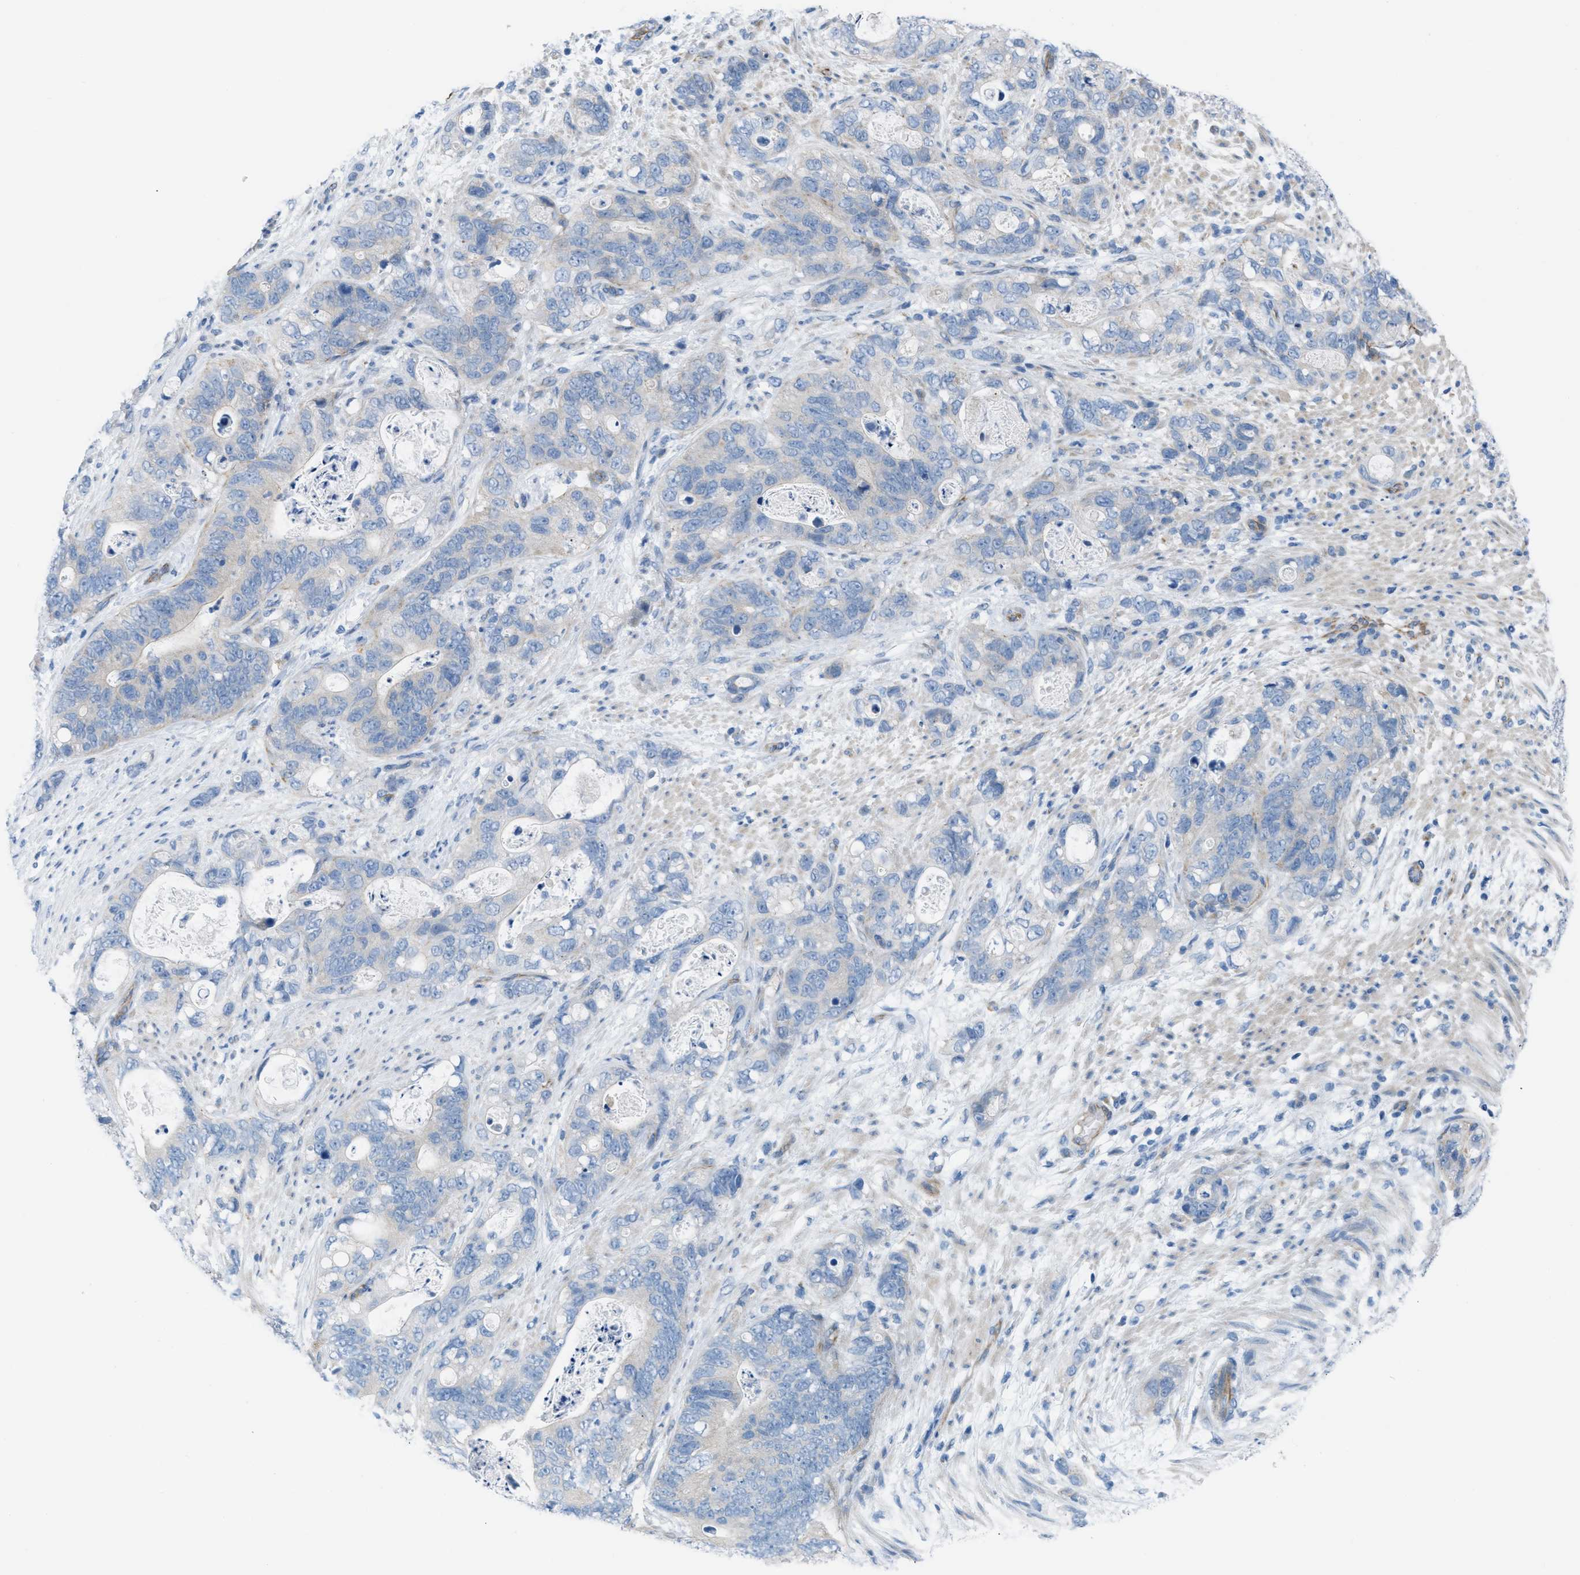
{"staining": {"intensity": "negative", "quantity": "none", "location": "none"}, "tissue": "stomach cancer", "cell_type": "Tumor cells", "image_type": "cancer", "snomed": [{"axis": "morphology", "description": "Normal tissue, NOS"}, {"axis": "morphology", "description": "Adenocarcinoma, NOS"}, {"axis": "topography", "description": "Stomach"}], "caption": "This is a histopathology image of immunohistochemistry staining of stomach cancer (adenocarcinoma), which shows no positivity in tumor cells. (DAB immunohistochemistry (IHC) visualized using brightfield microscopy, high magnification).", "gene": "SLC12A1", "patient": {"sex": "female", "age": 89}}